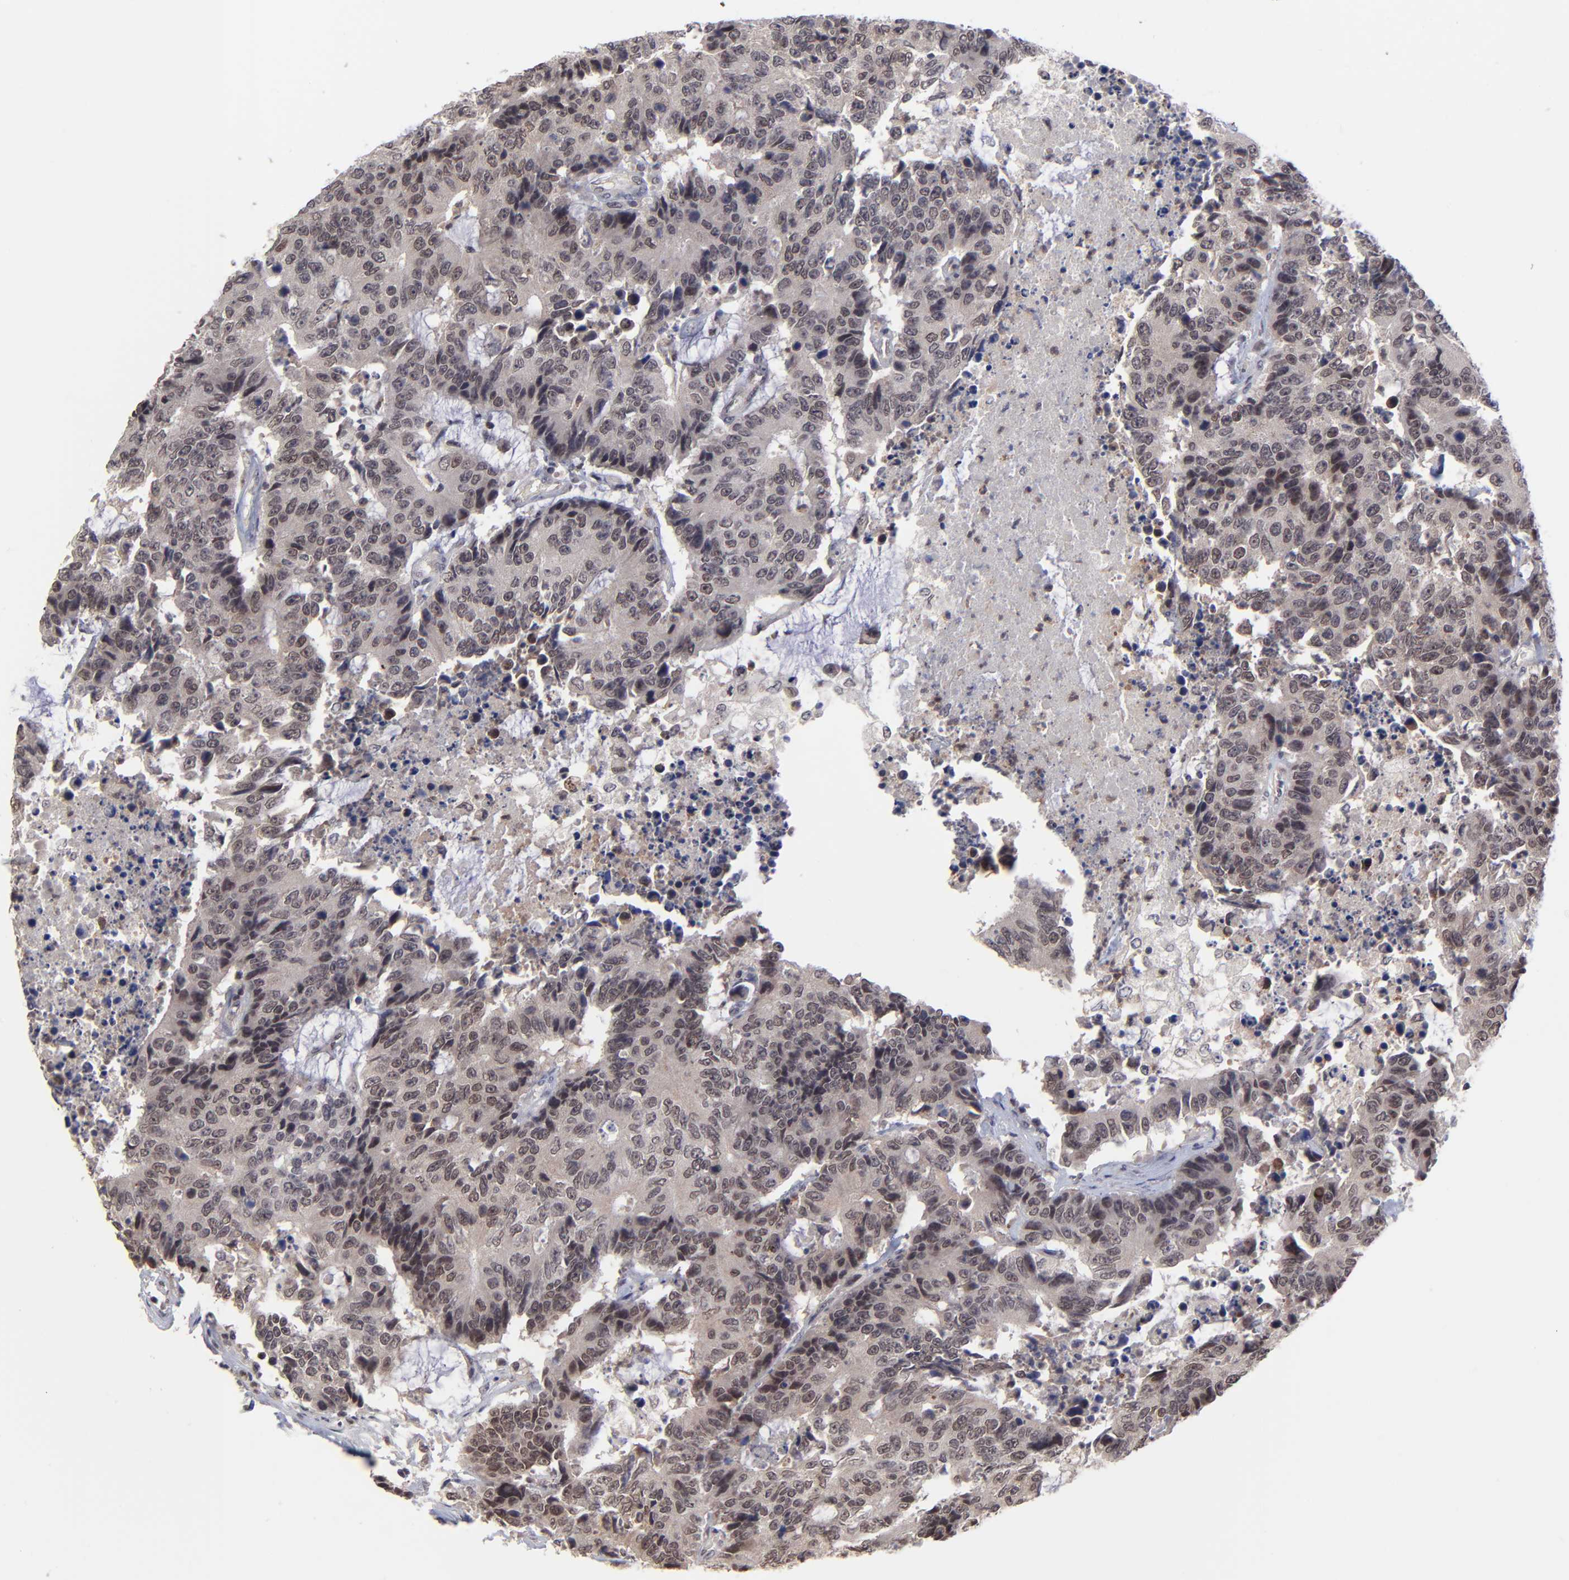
{"staining": {"intensity": "weak", "quantity": "25%-75%", "location": "cytoplasmic/membranous"}, "tissue": "colorectal cancer", "cell_type": "Tumor cells", "image_type": "cancer", "snomed": [{"axis": "morphology", "description": "Adenocarcinoma, NOS"}, {"axis": "topography", "description": "Colon"}], "caption": "This is an image of immunohistochemistry staining of colorectal adenocarcinoma, which shows weak staining in the cytoplasmic/membranous of tumor cells.", "gene": "ZNF419", "patient": {"sex": "female", "age": 86}}